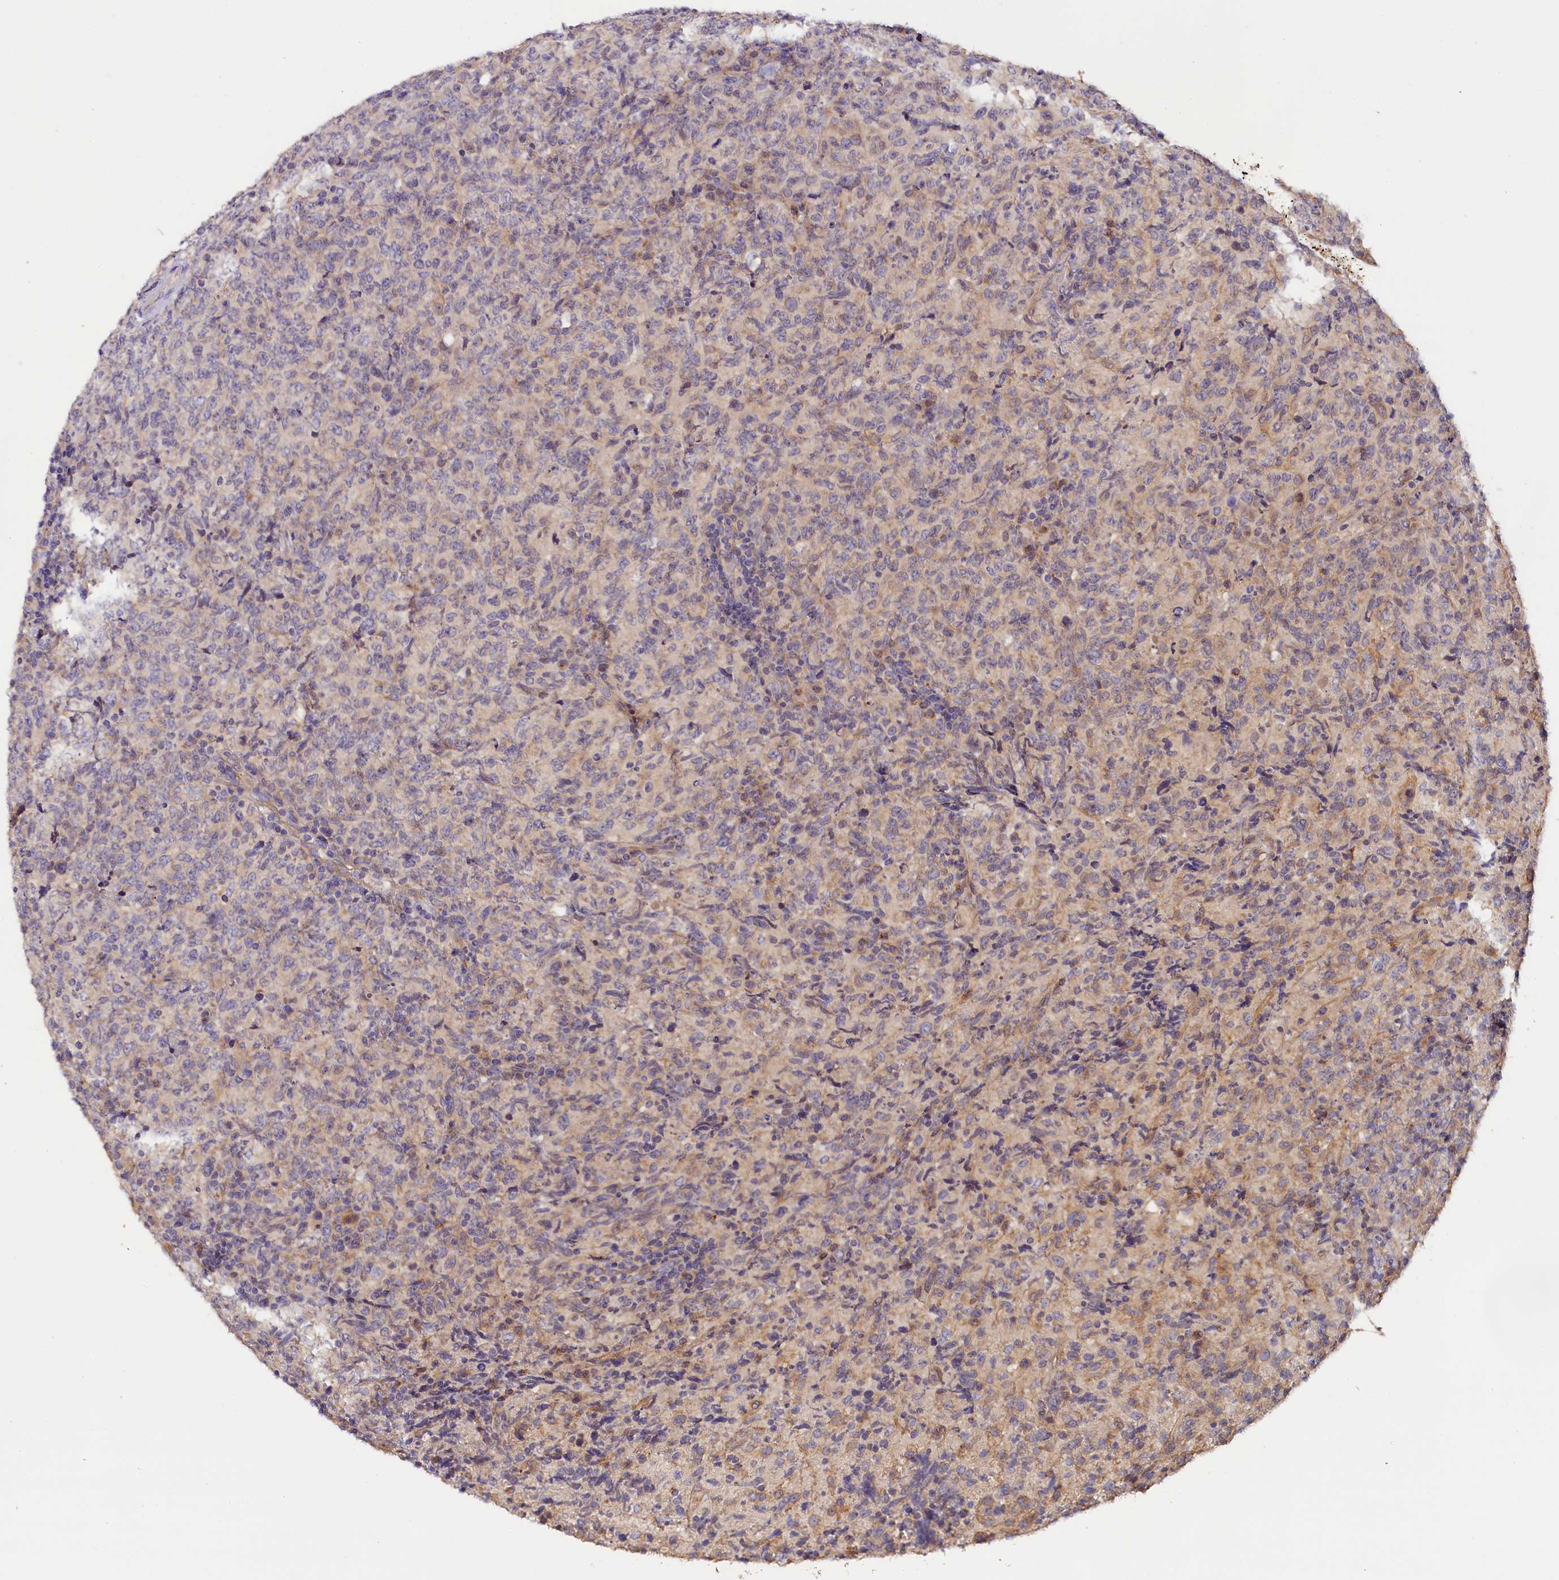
{"staining": {"intensity": "negative", "quantity": "none", "location": "none"}, "tissue": "lymphoma", "cell_type": "Tumor cells", "image_type": "cancer", "snomed": [{"axis": "morphology", "description": "Malignant lymphoma, non-Hodgkin's type, High grade"}, {"axis": "topography", "description": "Tonsil"}], "caption": "A photomicrograph of human malignant lymphoma, non-Hodgkin's type (high-grade) is negative for staining in tumor cells. (Stains: DAB (3,3'-diaminobenzidine) immunohistochemistry with hematoxylin counter stain, Microscopy: brightfield microscopy at high magnification).", "gene": "KATNB1", "patient": {"sex": "female", "age": 36}}